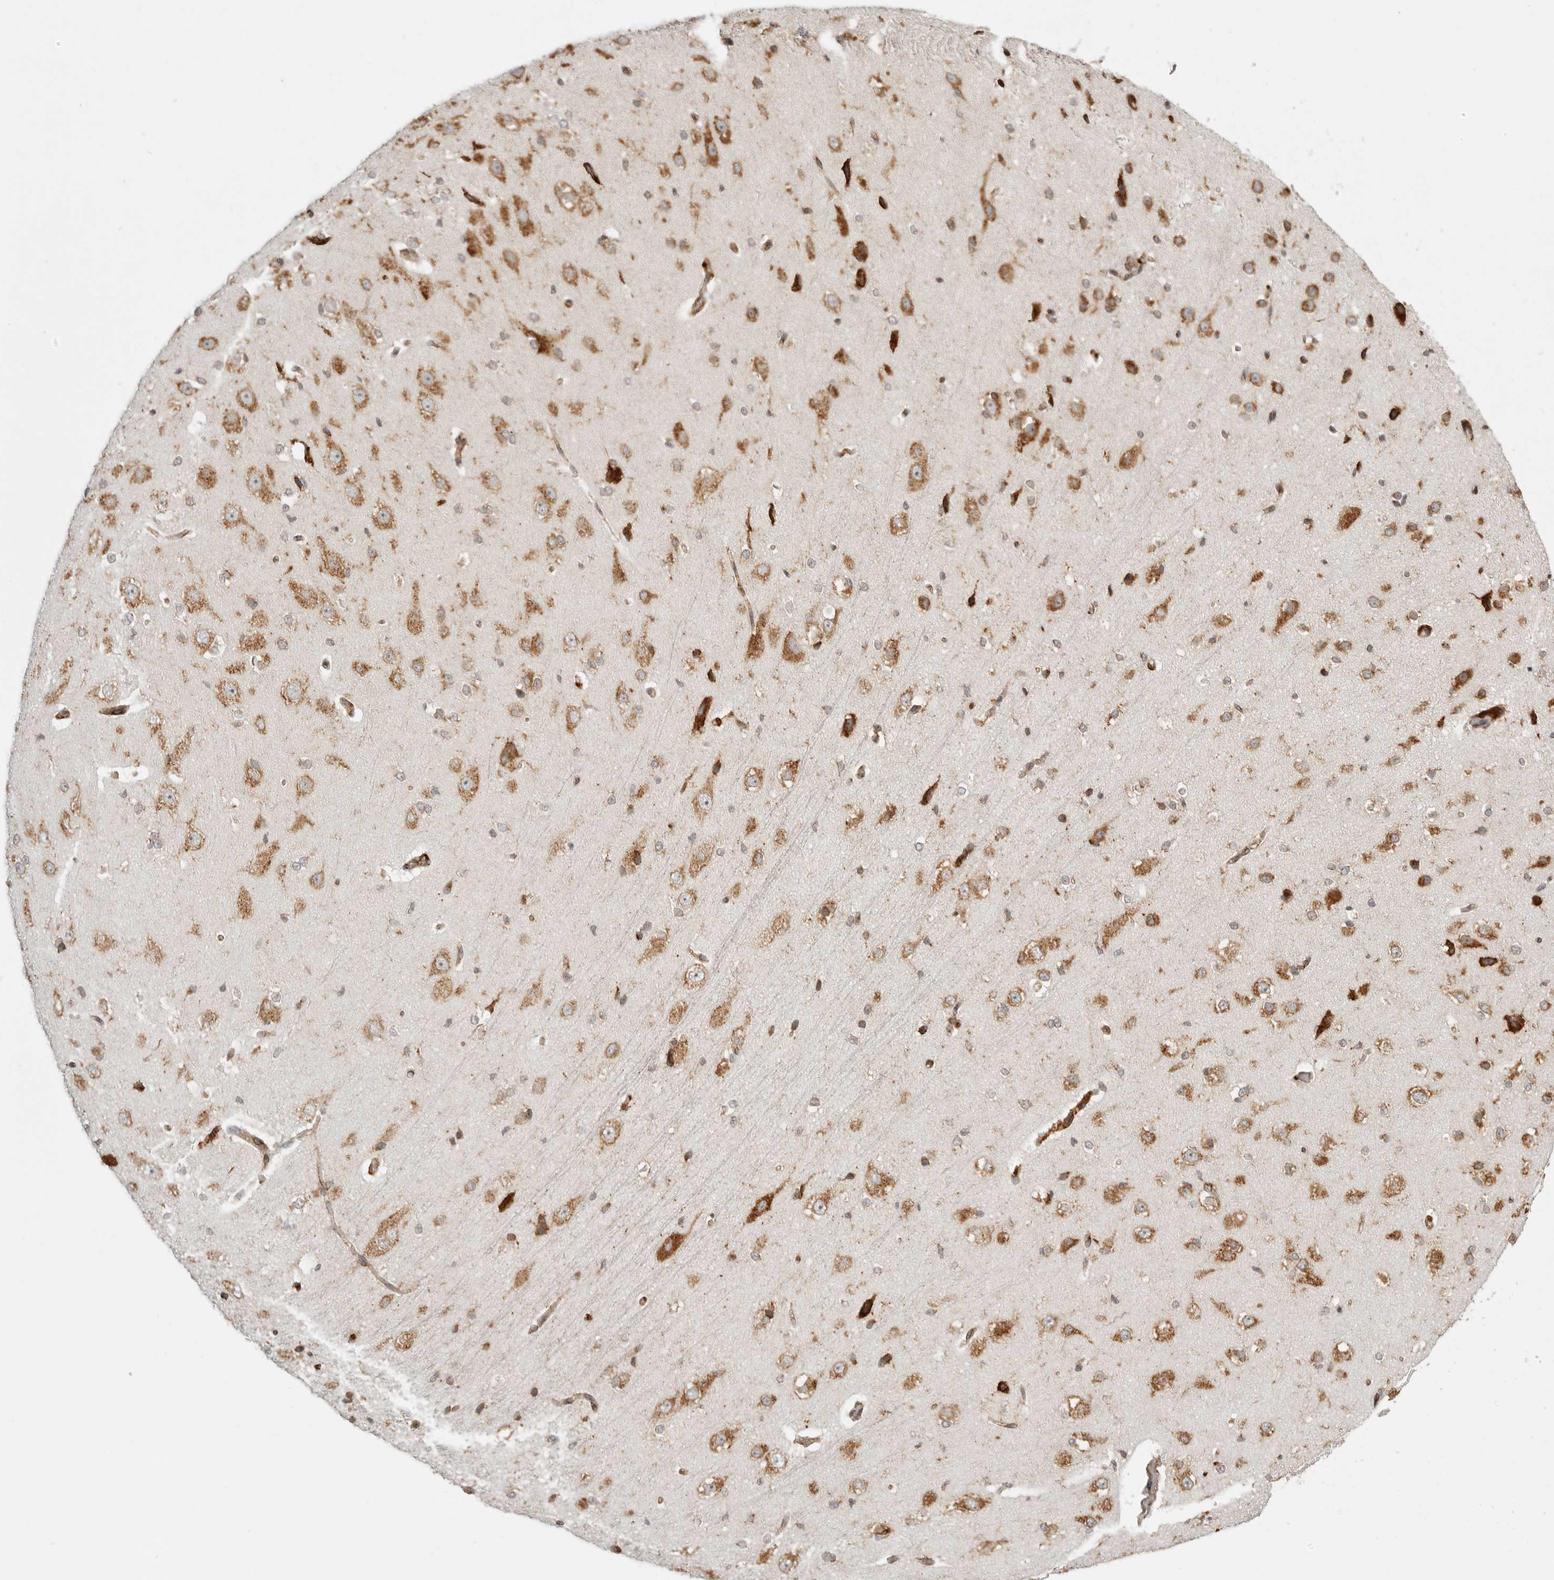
{"staining": {"intensity": "weak", "quantity": ">75%", "location": "cytoplasmic/membranous"}, "tissue": "cerebral cortex", "cell_type": "Endothelial cells", "image_type": "normal", "snomed": [{"axis": "morphology", "description": "Normal tissue, NOS"}, {"axis": "morphology", "description": "Developmental malformation"}, {"axis": "topography", "description": "Cerebral cortex"}], "caption": "A brown stain shows weak cytoplasmic/membranous staining of a protein in endothelial cells of benign human cerebral cortex.", "gene": "IDUA", "patient": {"sex": "female", "age": 30}}